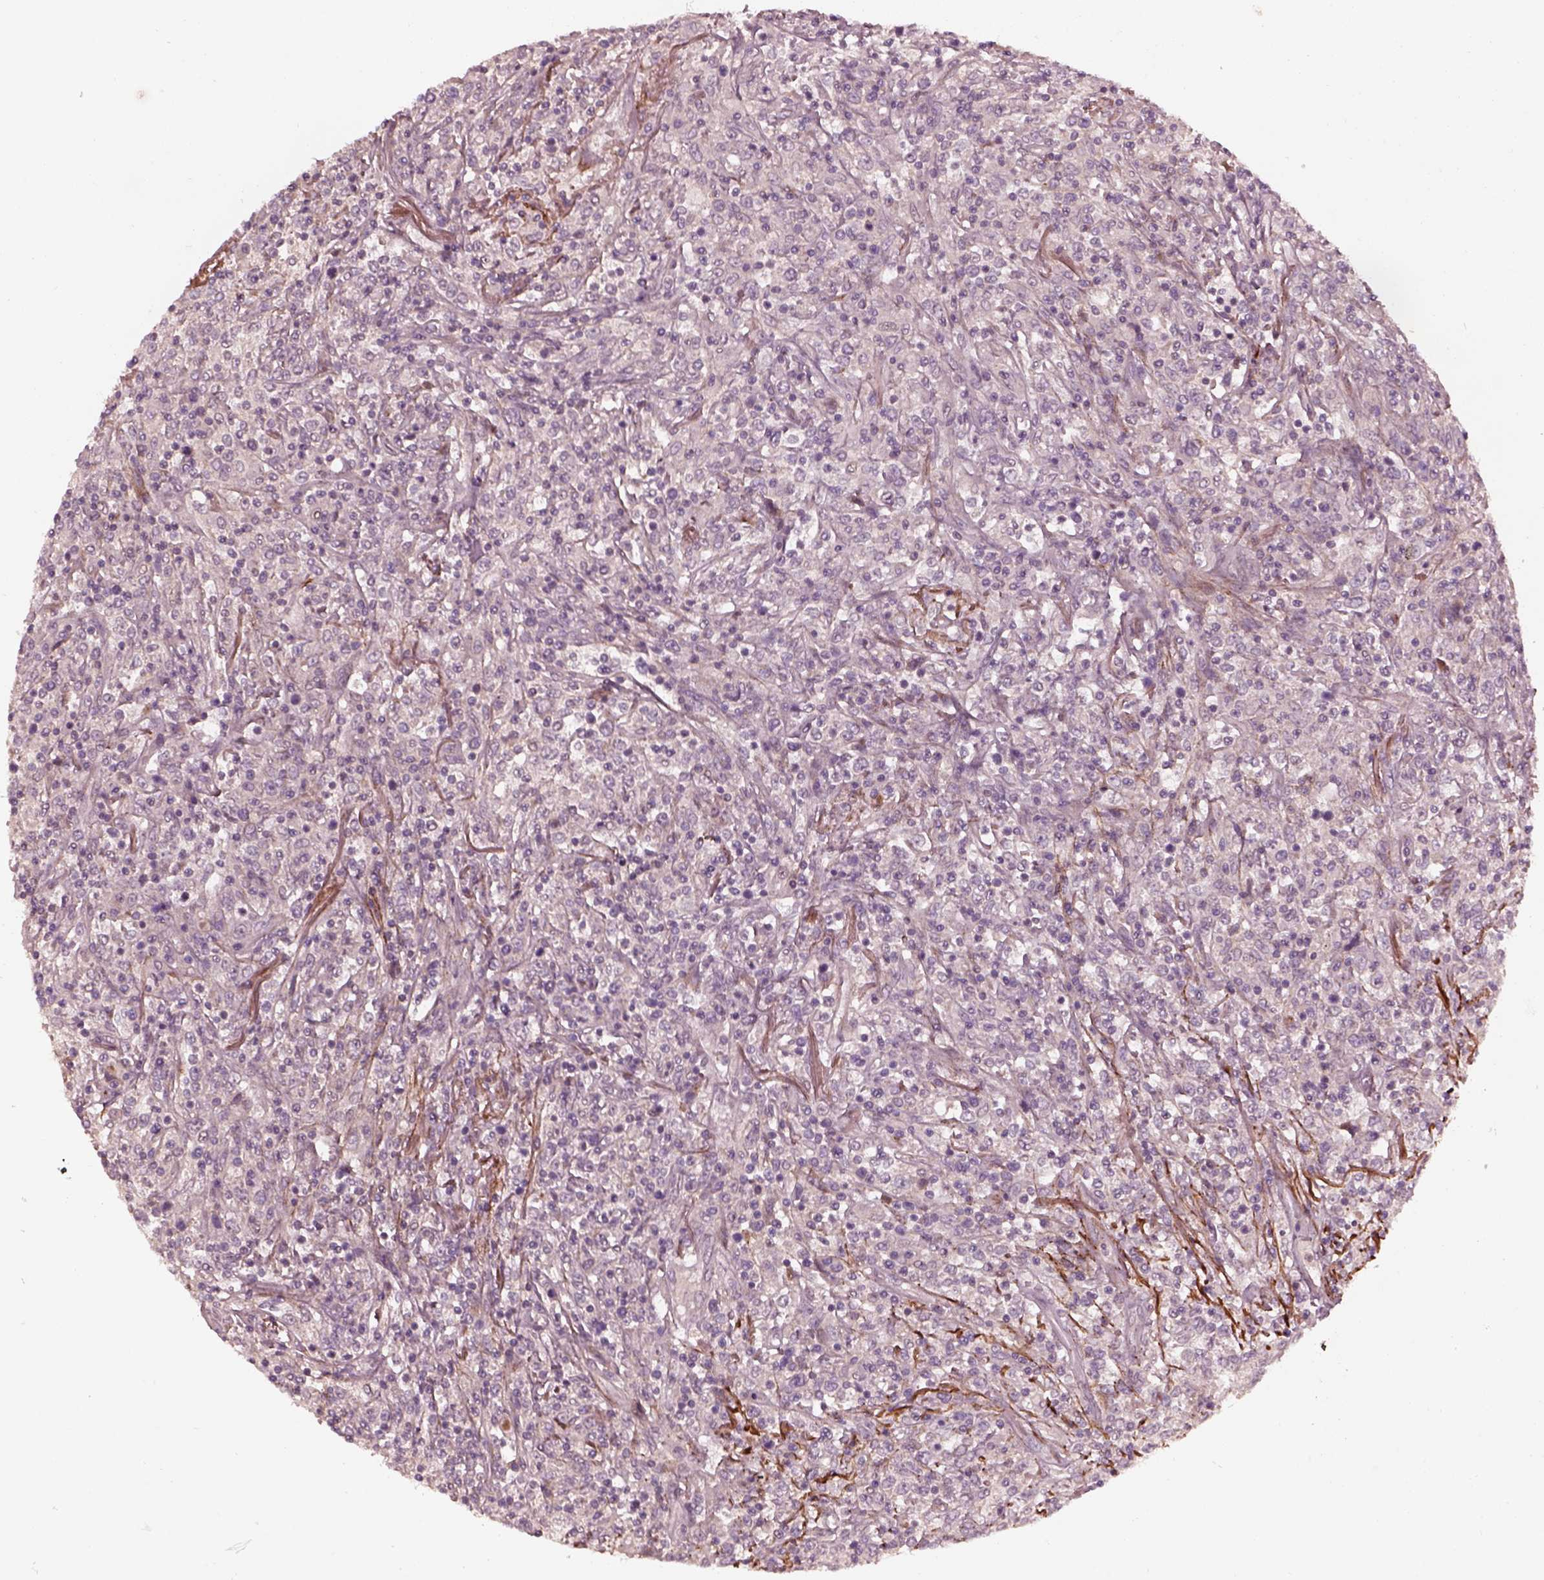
{"staining": {"intensity": "negative", "quantity": "none", "location": "none"}, "tissue": "lymphoma", "cell_type": "Tumor cells", "image_type": "cancer", "snomed": [{"axis": "morphology", "description": "Malignant lymphoma, non-Hodgkin's type, High grade"}, {"axis": "topography", "description": "Lung"}], "caption": "This is a histopathology image of immunohistochemistry (IHC) staining of high-grade malignant lymphoma, non-Hodgkin's type, which shows no expression in tumor cells.", "gene": "EFEMP1", "patient": {"sex": "male", "age": 79}}